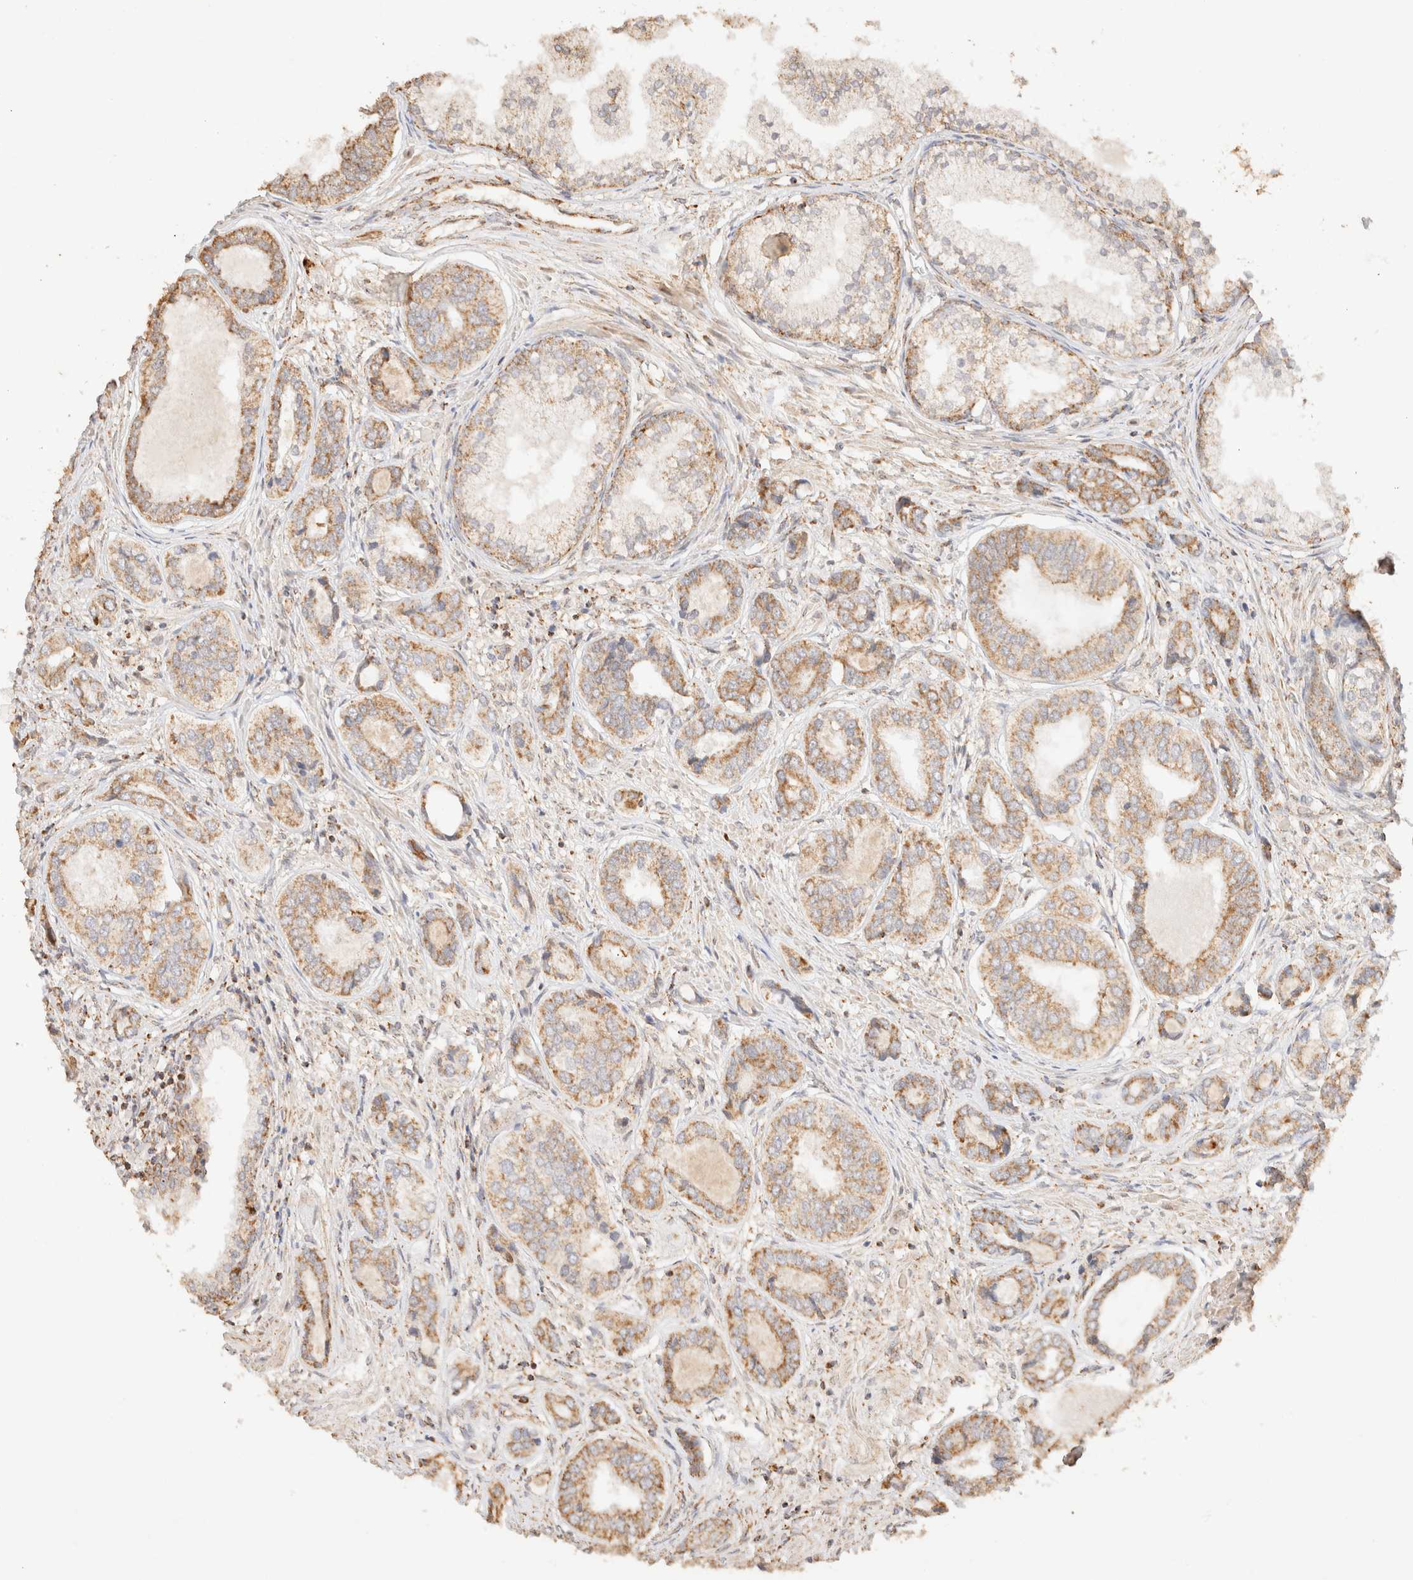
{"staining": {"intensity": "weak", "quantity": ">75%", "location": "cytoplasmic/membranous"}, "tissue": "prostate cancer", "cell_type": "Tumor cells", "image_type": "cancer", "snomed": [{"axis": "morphology", "description": "Adenocarcinoma, High grade"}, {"axis": "topography", "description": "Prostate"}], "caption": "A photomicrograph of high-grade adenocarcinoma (prostate) stained for a protein reveals weak cytoplasmic/membranous brown staining in tumor cells.", "gene": "TACO1", "patient": {"sex": "male", "age": 61}}